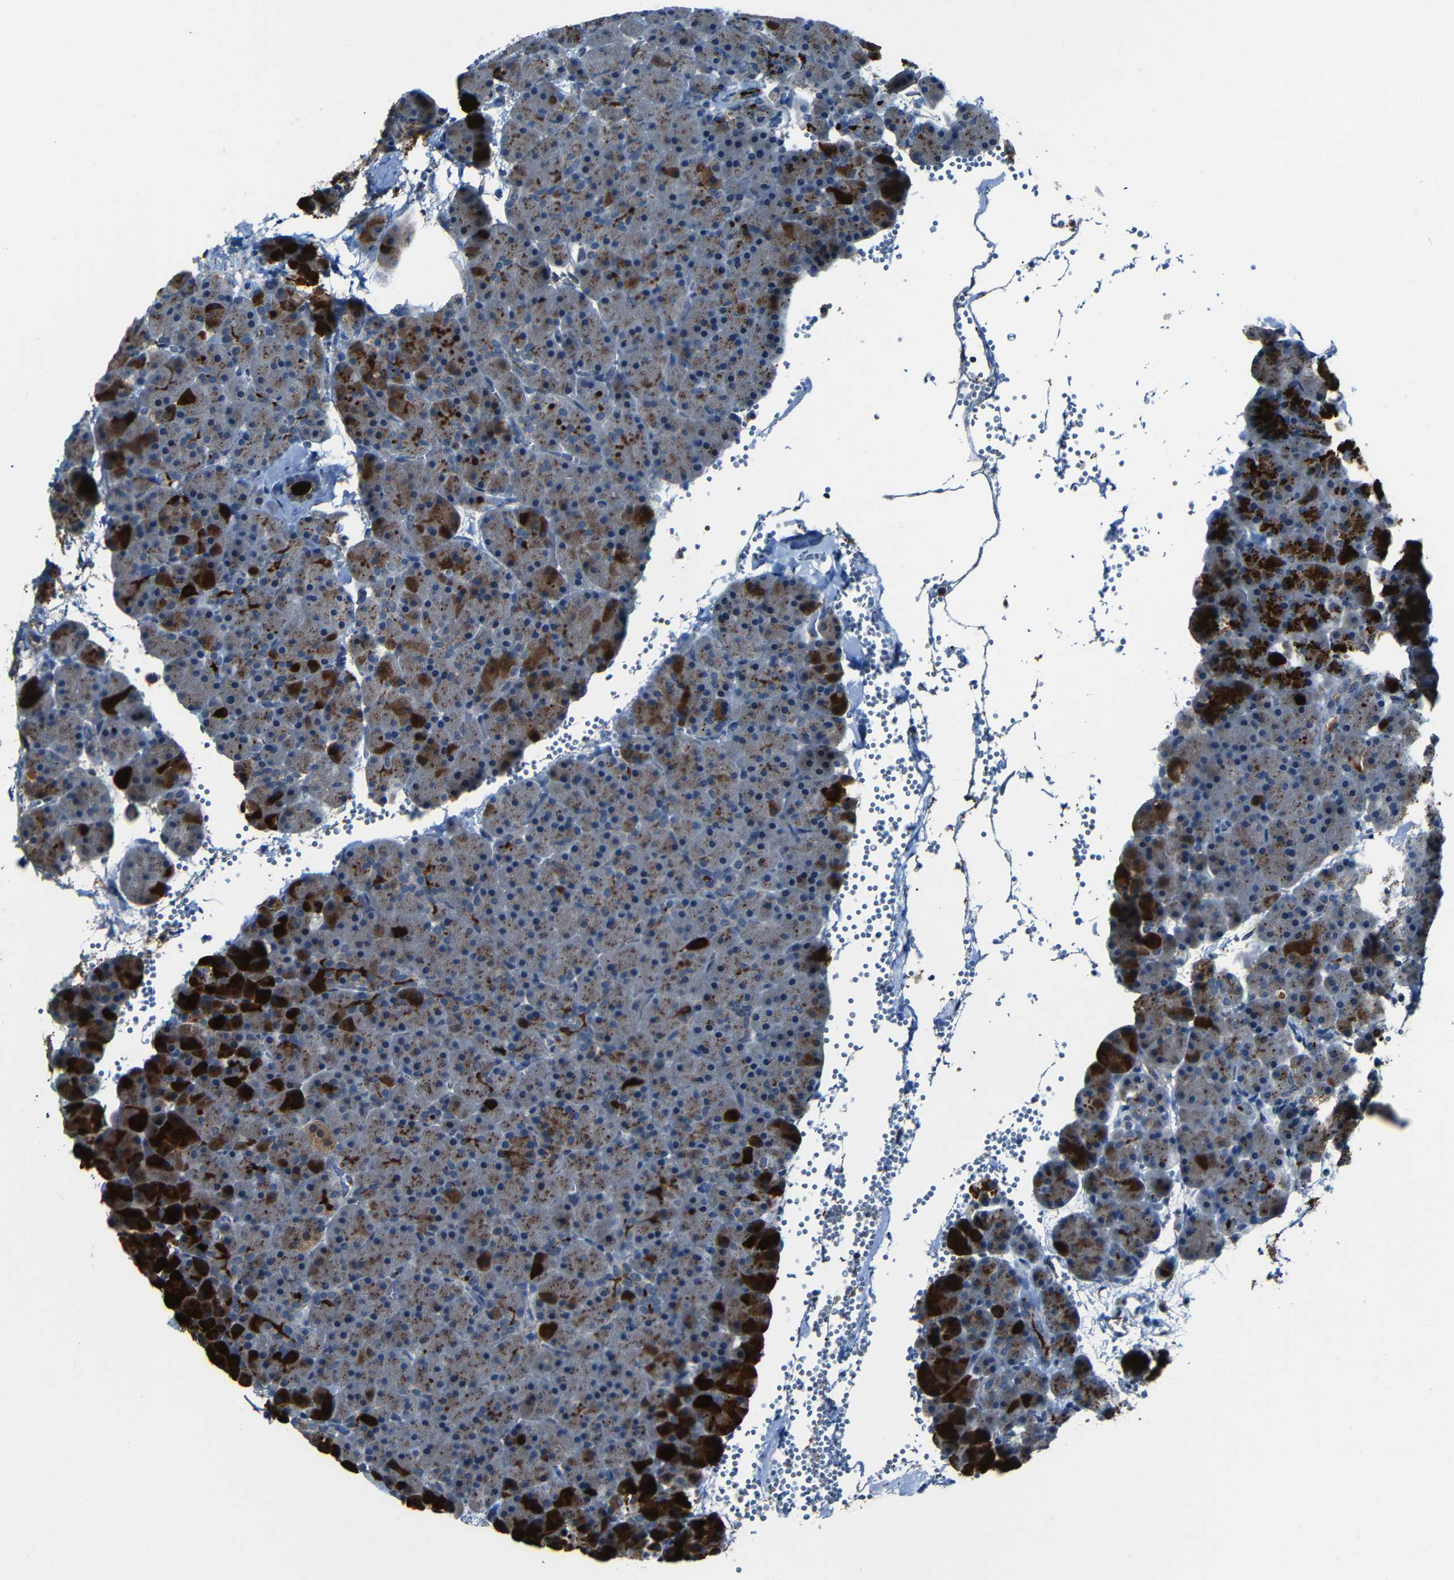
{"staining": {"intensity": "strong", "quantity": "<25%", "location": "cytoplasmic/membranous"}, "tissue": "pancreas", "cell_type": "Exocrine glandular cells", "image_type": "normal", "snomed": [{"axis": "morphology", "description": "Normal tissue, NOS"}, {"axis": "topography", "description": "Pancreas"}], "caption": "Exocrine glandular cells reveal strong cytoplasmic/membranous expression in approximately <25% of cells in unremarkable pancreas.", "gene": "SLA", "patient": {"sex": "female", "age": 35}}